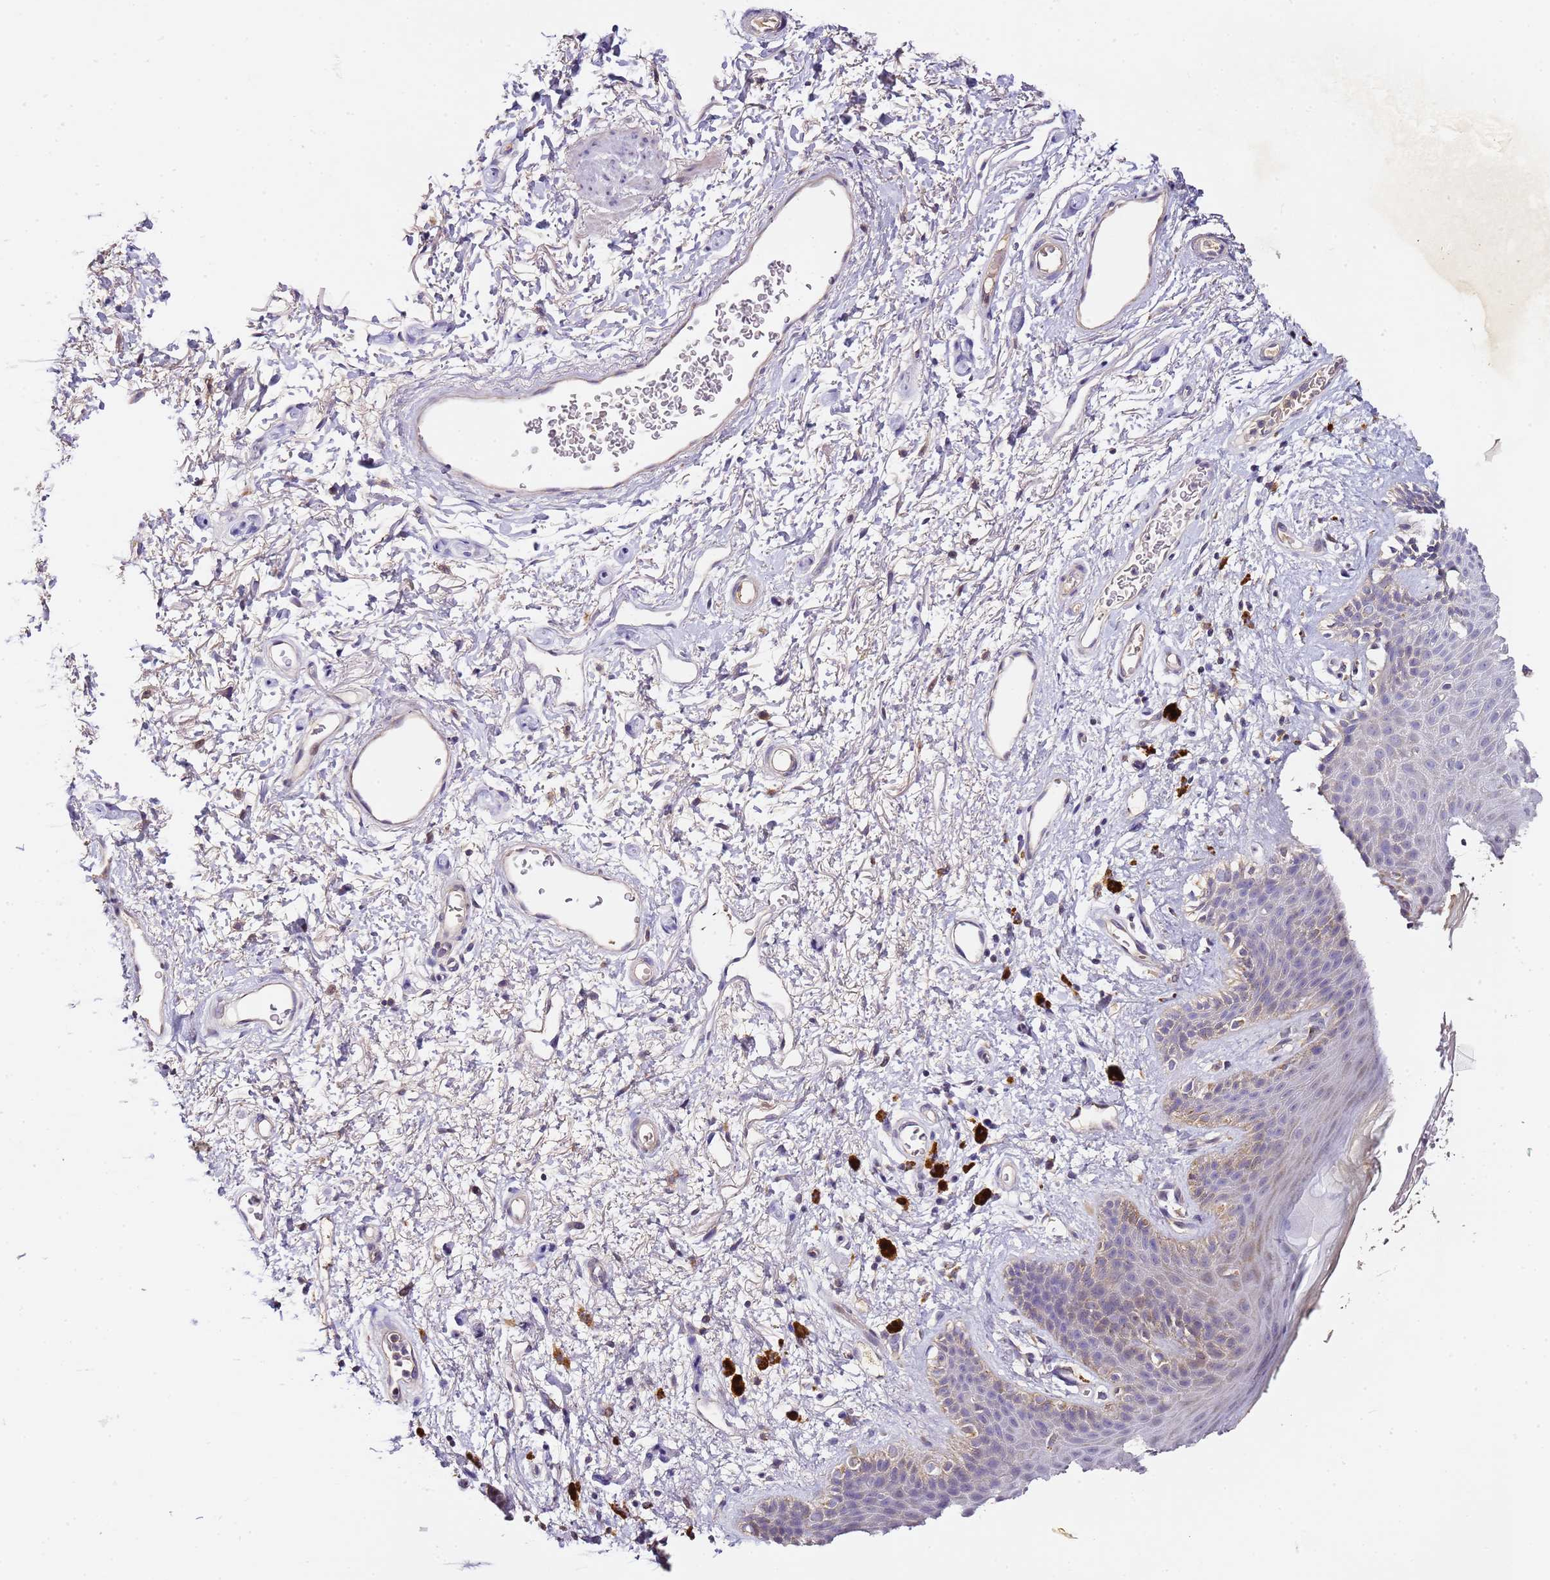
{"staining": {"intensity": "weak", "quantity": "25%-75%", "location": "cytoplasmic/membranous"}, "tissue": "skin", "cell_type": "Epidermal cells", "image_type": "normal", "snomed": [{"axis": "morphology", "description": "Normal tissue, NOS"}, {"axis": "topography", "description": "Anal"}], "caption": "This micrograph reveals IHC staining of unremarkable skin, with low weak cytoplasmic/membranous staining in about 25%-75% of epidermal cells.", "gene": "OR2B11", "patient": {"sex": "female", "age": 46}}